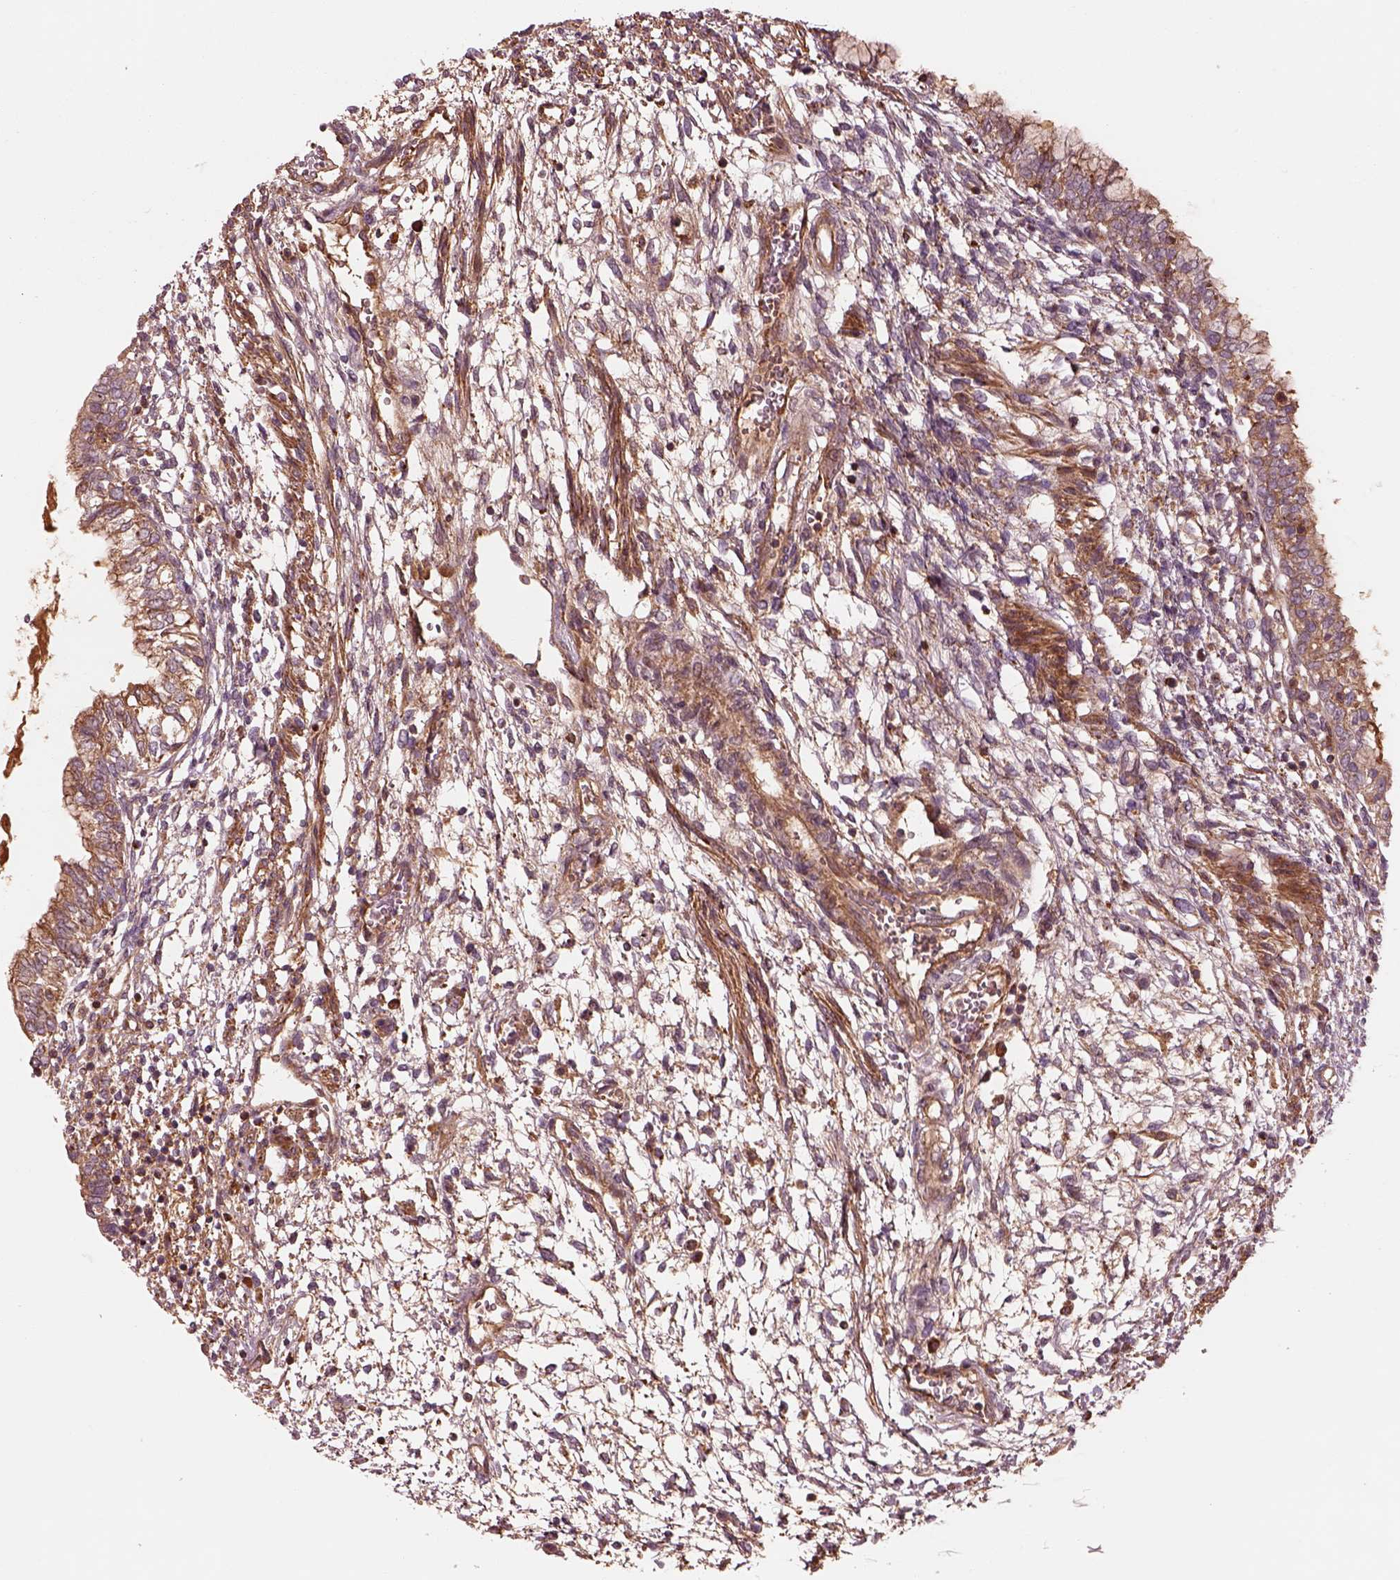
{"staining": {"intensity": "moderate", "quantity": "25%-75%", "location": "cytoplasmic/membranous"}, "tissue": "testis cancer", "cell_type": "Tumor cells", "image_type": "cancer", "snomed": [{"axis": "morphology", "description": "Carcinoma, Embryonal, NOS"}, {"axis": "topography", "description": "Testis"}], "caption": "Immunohistochemistry (DAB (3,3'-diaminobenzidine)) staining of embryonal carcinoma (testis) demonstrates moderate cytoplasmic/membranous protein staining in about 25%-75% of tumor cells.", "gene": "ASCC2", "patient": {"sex": "male", "age": 37}}